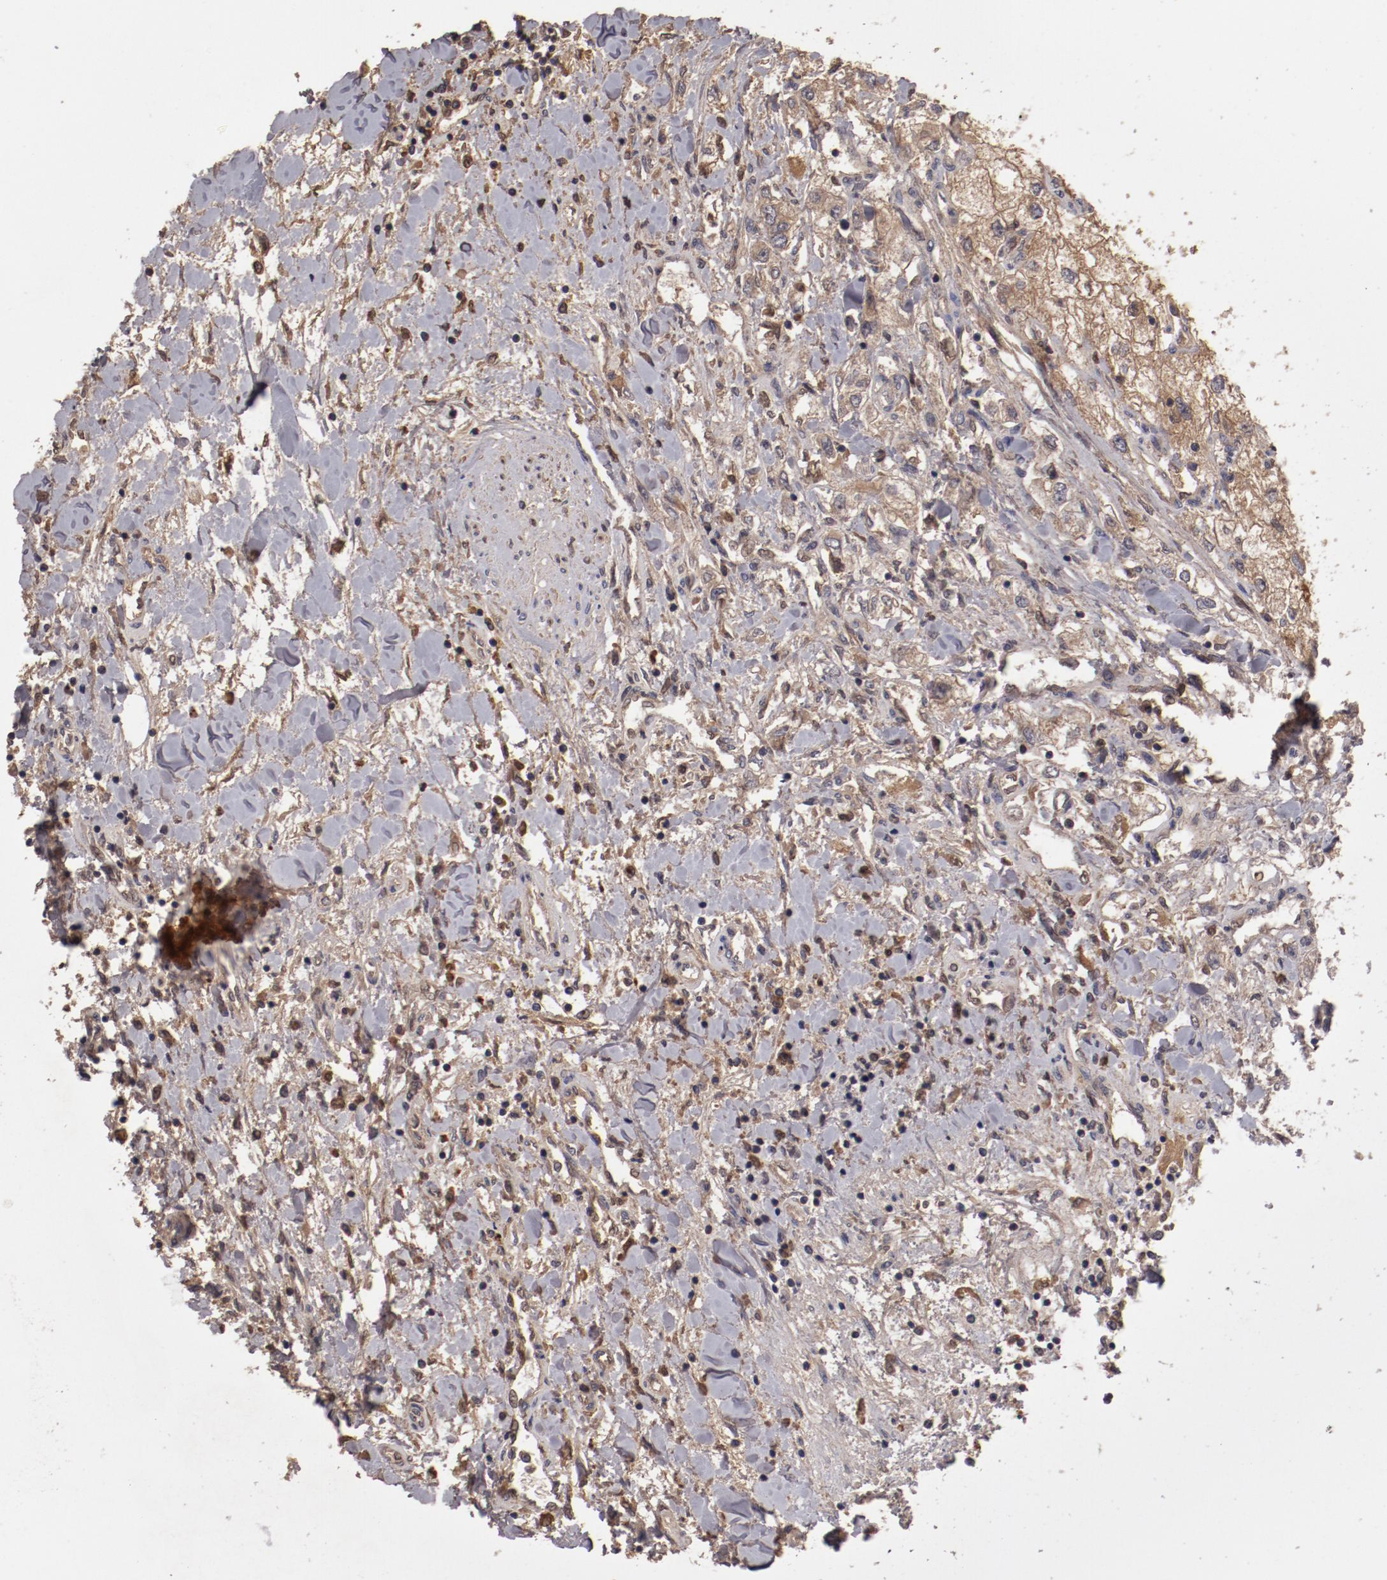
{"staining": {"intensity": "moderate", "quantity": ">75%", "location": "cytoplasmic/membranous"}, "tissue": "renal cancer", "cell_type": "Tumor cells", "image_type": "cancer", "snomed": [{"axis": "morphology", "description": "Adenocarcinoma, NOS"}, {"axis": "topography", "description": "Kidney"}], "caption": "Renal adenocarcinoma stained for a protein (brown) demonstrates moderate cytoplasmic/membranous positive positivity in about >75% of tumor cells.", "gene": "CP", "patient": {"sex": "male", "age": 57}}